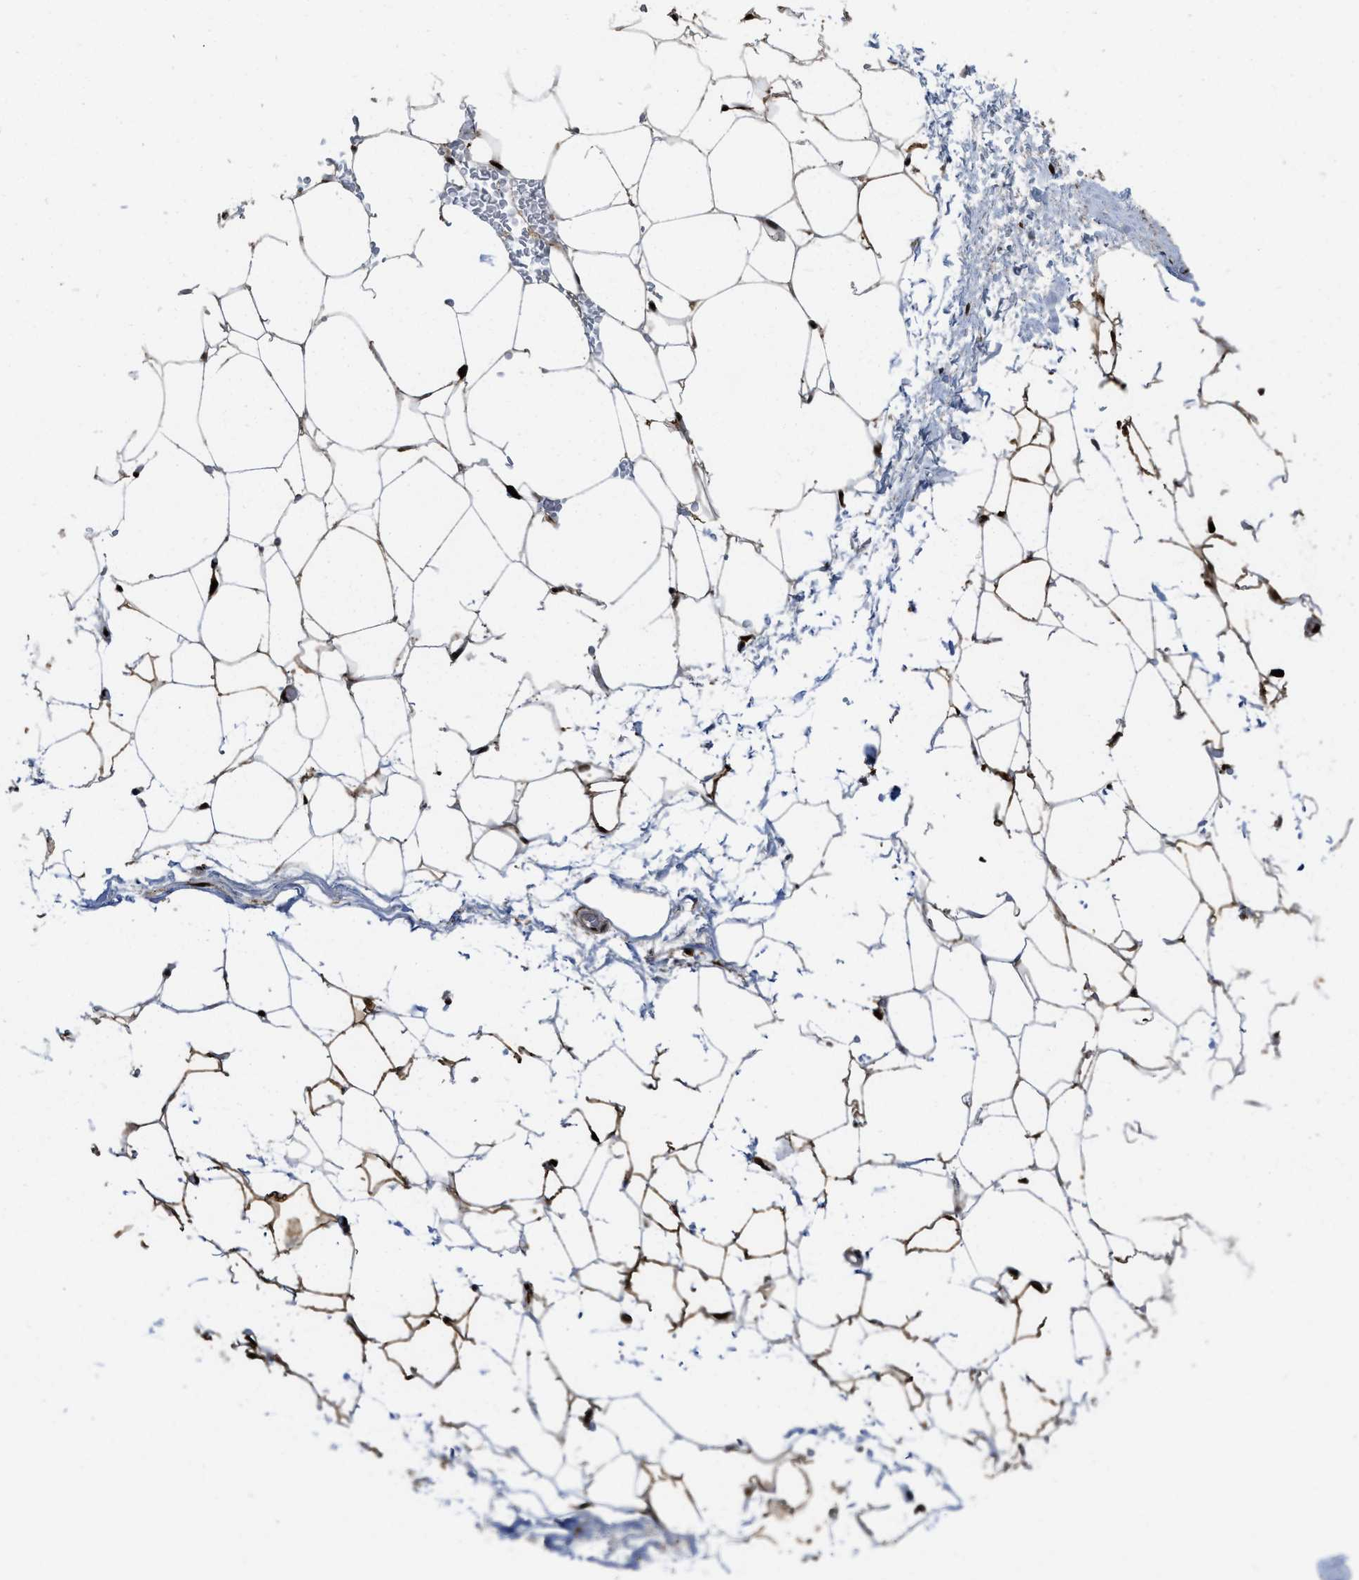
{"staining": {"intensity": "strong", "quantity": ">75%", "location": "cytoplasmic/membranous,nuclear"}, "tissue": "adipose tissue", "cell_type": "Adipocytes", "image_type": "normal", "snomed": [{"axis": "morphology", "description": "Normal tissue, NOS"}, {"axis": "topography", "description": "Breast"}, {"axis": "topography", "description": "Soft tissue"}], "caption": "Protein analysis of benign adipose tissue reveals strong cytoplasmic/membranous,nuclear positivity in approximately >75% of adipocytes. (DAB = brown stain, brightfield microscopy at high magnification).", "gene": "RFX5", "patient": {"sex": "female", "age": 75}}